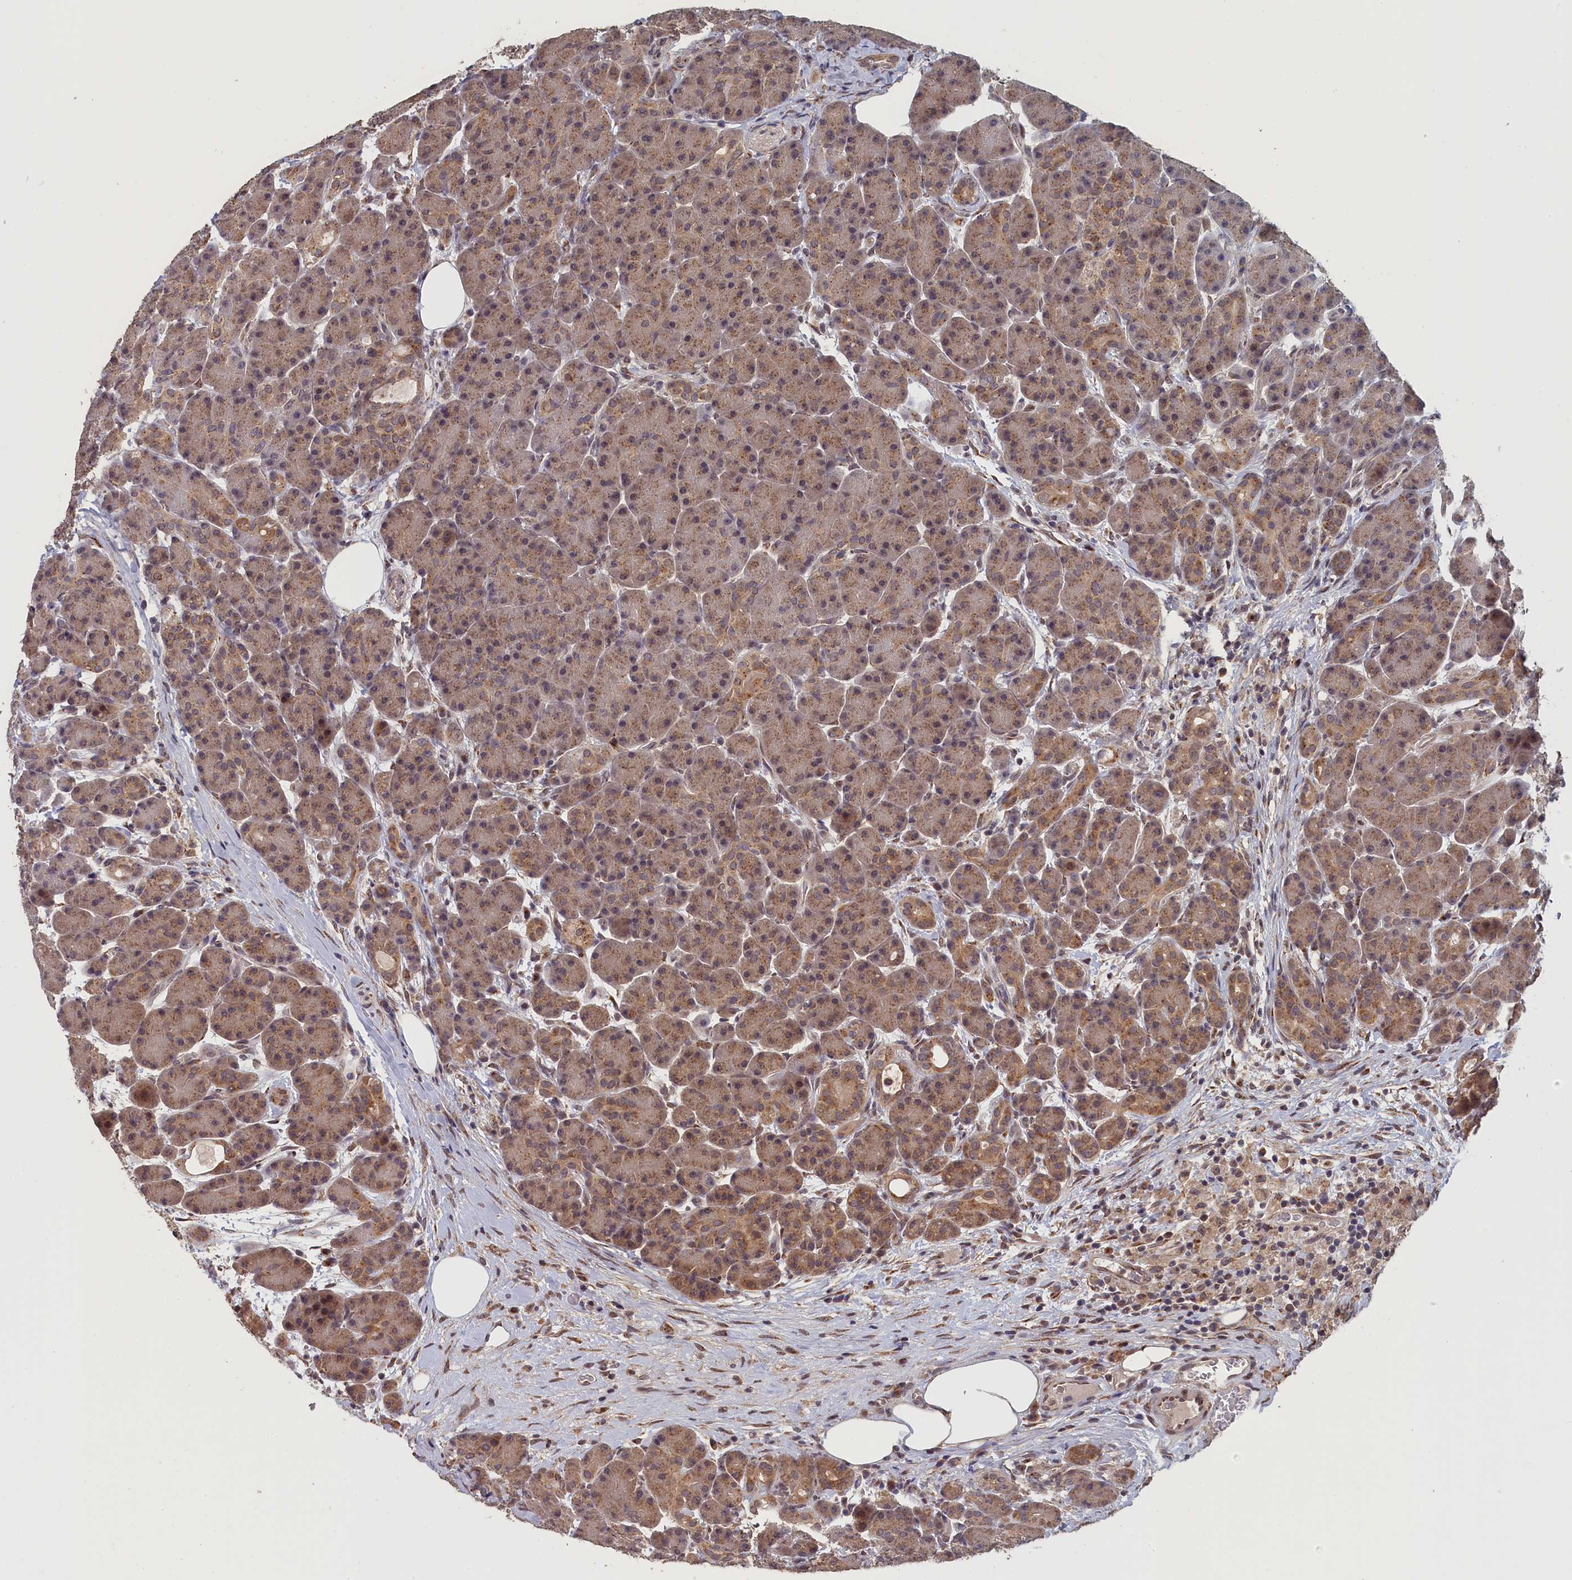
{"staining": {"intensity": "moderate", "quantity": "25%-75%", "location": "cytoplasmic/membranous"}, "tissue": "pancreas", "cell_type": "Exocrine glandular cells", "image_type": "normal", "snomed": [{"axis": "morphology", "description": "Normal tissue, NOS"}, {"axis": "topography", "description": "Pancreas"}], "caption": "About 25%-75% of exocrine glandular cells in normal pancreas show moderate cytoplasmic/membranous protein staining as visualized by brown immunohistochemical staining.", "gene": "PIGQ", "patient": {"sex": "male", "age": 63}}